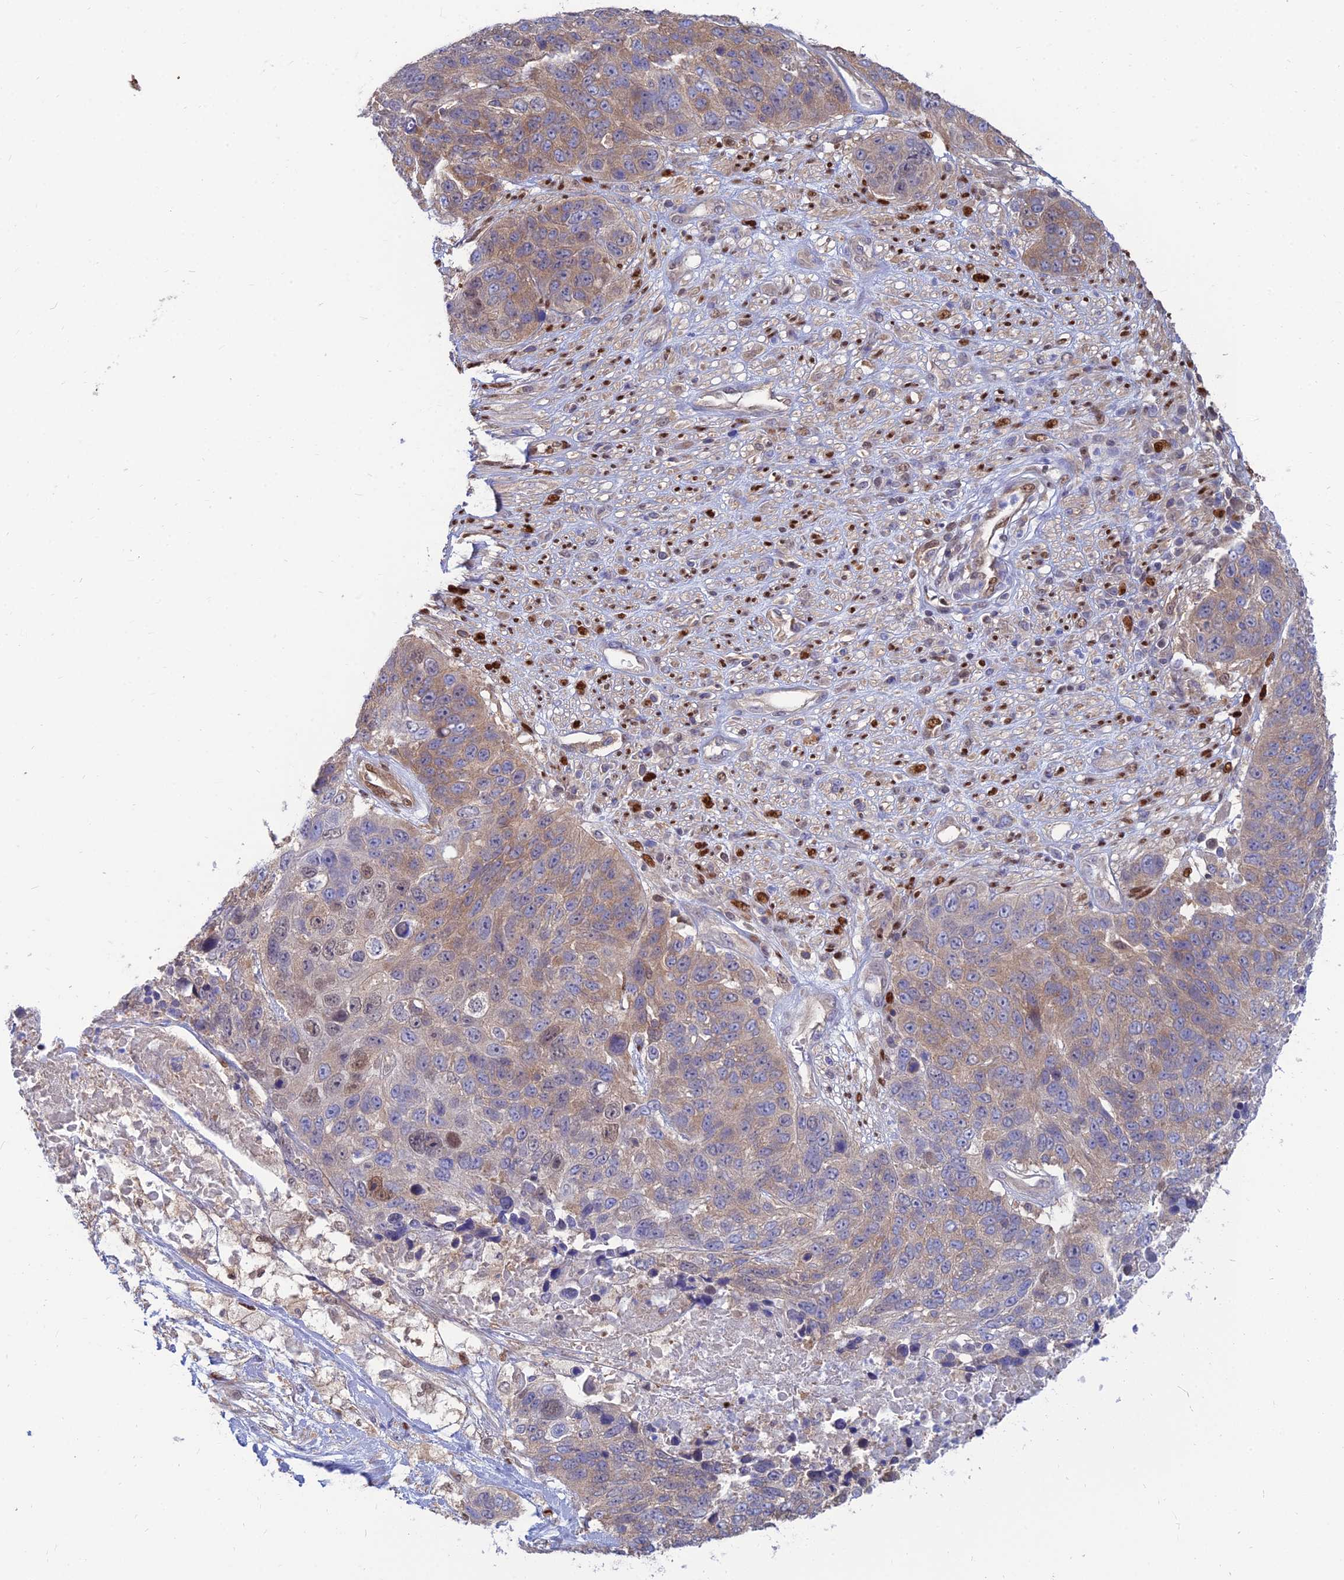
{"staining": {"intensity": "moderate", "quantity": "25%-75%", "location": "cytoplasmic/membranous,nuclear"}, "tissue": "lung cancer", "cell_type": "Tumor cells", "image_type": "cancer", "snomed": [{"axis": "morphology", "description": "Normal tissue, NOS"}, {"axis": "morphology", "description": "Squamous cell carcinoma, NOS"}, {"axis": "topography", "description": "Lymph node"}, {"axis": "topography", "description": "Lung"}], "caption": "A histopathology image showing moderate cytoplasmic/membranous and nuclear expression in about 25%-75% of tumor cells in lung cancer (squamous cell carcinoma), as visualized by brown immunohistochemical staining.", "gene": "DNPEP", "patient": {"sex": "male", "age": 66}}